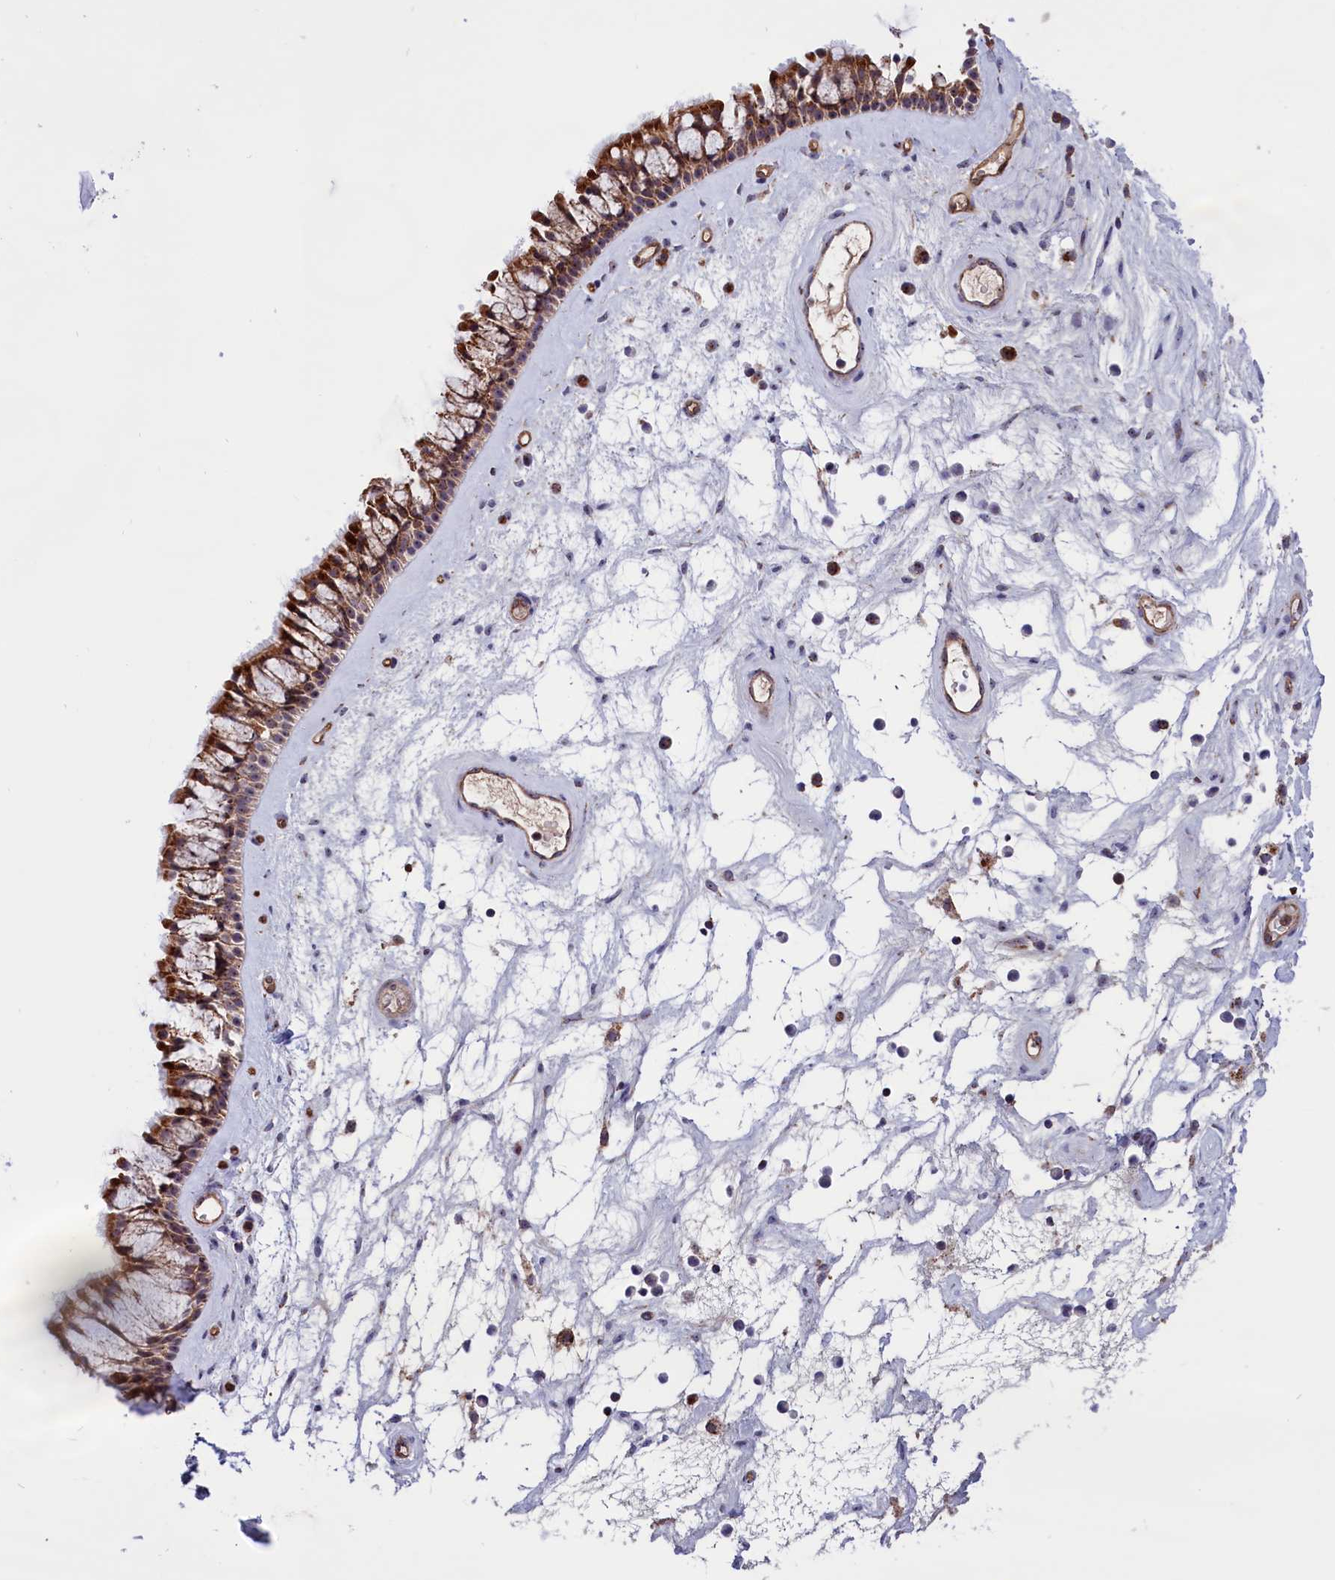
{"staining": {"intensity": "strong", "quantity": ">75%", "location": "cytoplasmic/membranous"}, "tissue": "nasopharynx", "cell_type": "Respiratory epithelial cells", "image_type": "normal", "snomed": [{"axis": "morphology", "description": "Normal tissue, NOS"}, {"axis": "topography", "description": "Nasopharynx"}], "caption": "Immunohistochemistry (IHC) image of normal human nasopharynx stained for a protein (brown), which exhibits high levels of strong cytoplasmic/membranous positivity in about >75% of respiratory epithelial cells.", "gene": "MPND", "patient": {"sex": "male", "age": 64}}